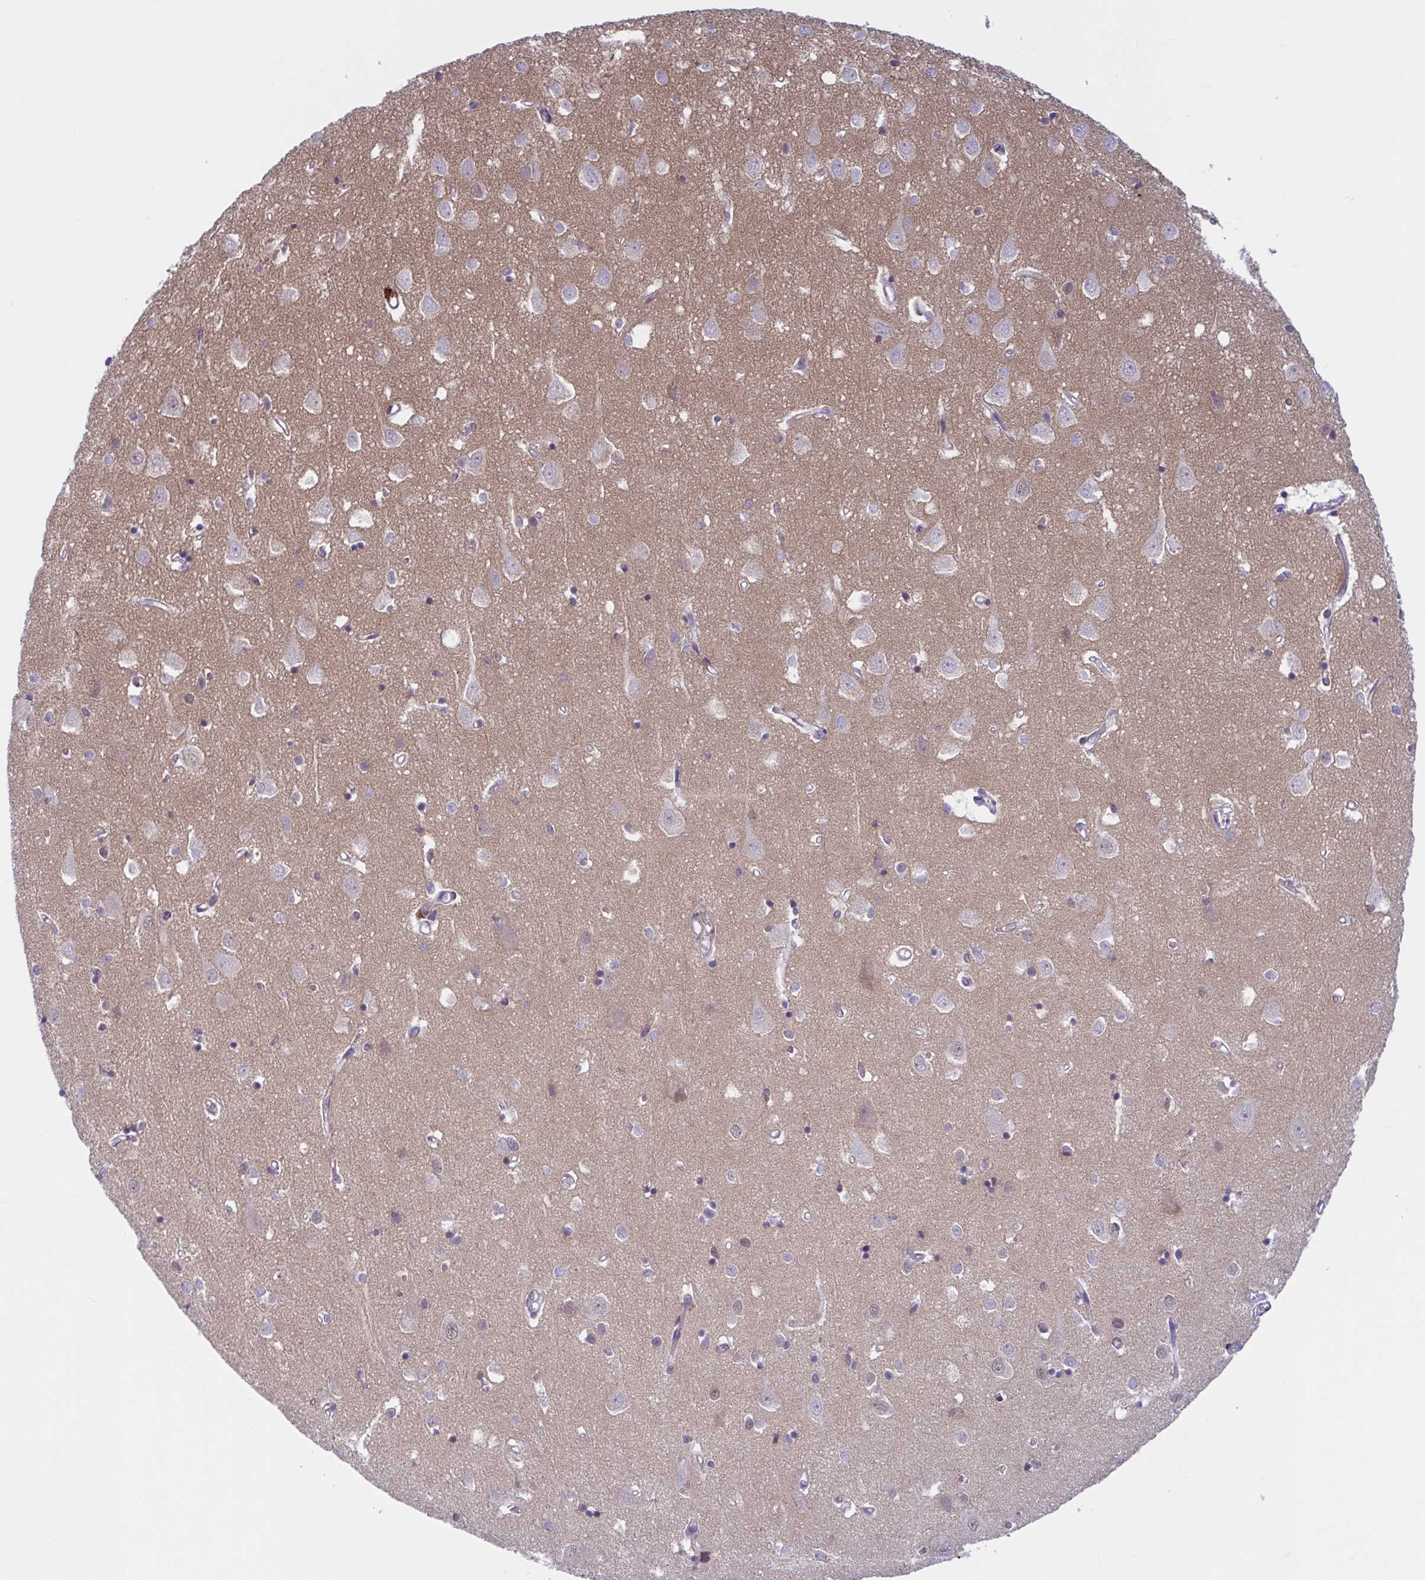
{"staining": {"intensity": "negative", "quantity": "none", "location": "none"}, "tissue": "cerebral cortex", "cell_type": "Endothelial cells", "image_type": "normal", "snomed": [{"axis": "morphology", "description": "Normal tissue, NOS"}, {"axis": "topography", "description": "Cerebral cortex"}], "caption": "The immunohistochemistry image has no significant staining in endothelial cells of cerebral cortex.", "gene": "TTC7B", "patient": {"sex": "male", "age": 70}}